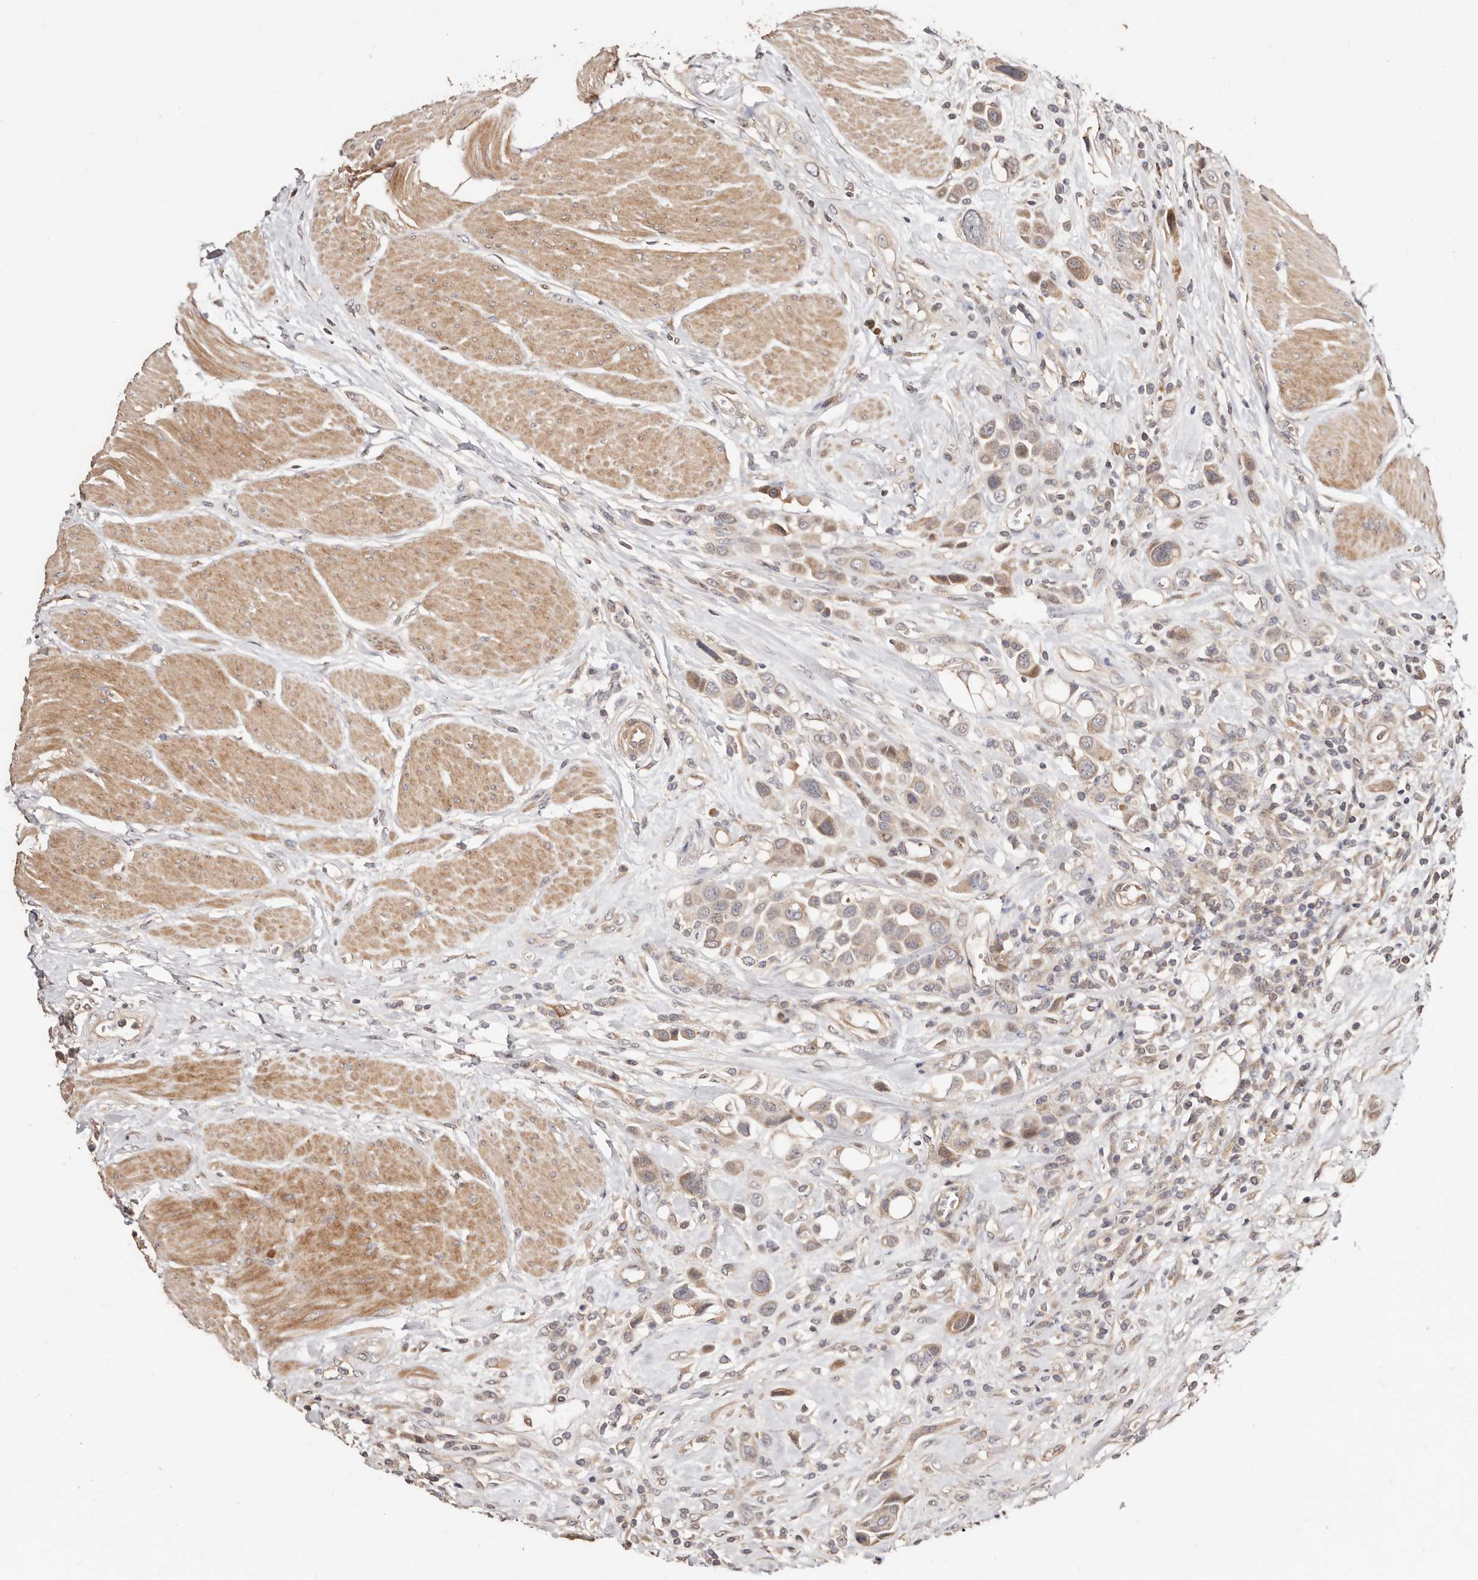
{"staining": {"intensity": "weak", "quantity": "25%-75%", "location": "cytoplasmic/membranous"}, "tissue": "urothelial cancer", "cell_type": "Tumor cells", "image_type": "cancer", "snomed": [{"axis": "morphology", "description": "Urothelial carcinoma, High grade"}, {"axis": "topography", "description": "Urinary bladder"}], "caption": "This image exhibits urothelial carcinoma (high-grade) stained with immunohistochemistry (IHC) to label a protein in brown. The cytoplasmic/membranous of tumor cells show weak positivity for the protein. Nuclei are counter-stained blue.", "gene": "APOL6", "patient": {"sex": "male", "age": 50}}